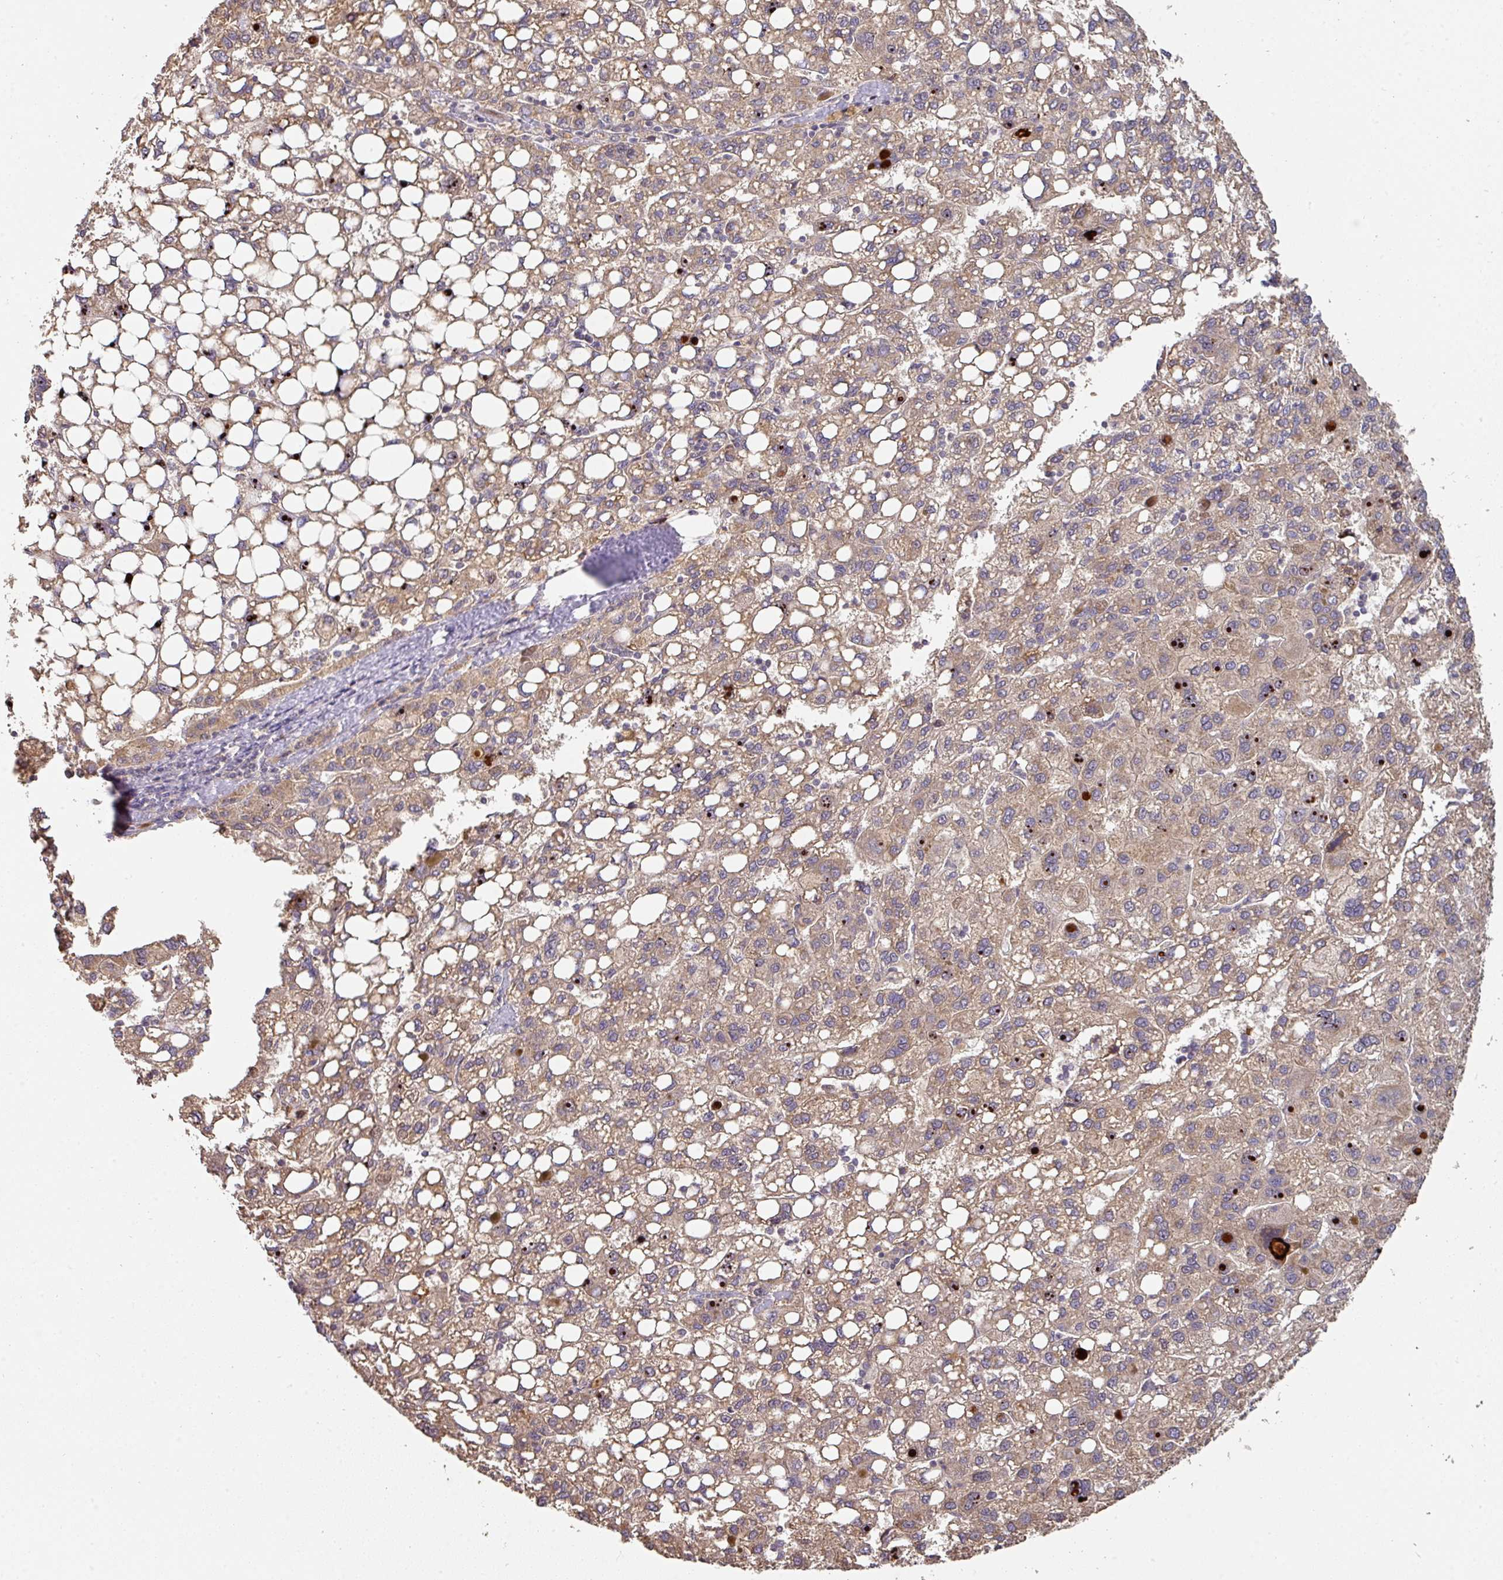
{"staining": {"intensity": "weak", "quantity": ">75%", "location": "cytoplasmic/membranous"}, "tissue": "liver cancer", "cell_type": "Tumor cells", "image_type": "cancer", "snomed": [{"axis": "morphology", "description": "Carcinoma, Hepatocellular, NOS"}, {"axis": "topography", "description": "Liver"}], "caption": "This is an image of immunohistochemistry staining of liver cancer, which shows weak expression in the cytoplasmic/membranous of tumor cells.", "gene": "ACVR2B", "patient": {"sex": "female", "age": 82}}